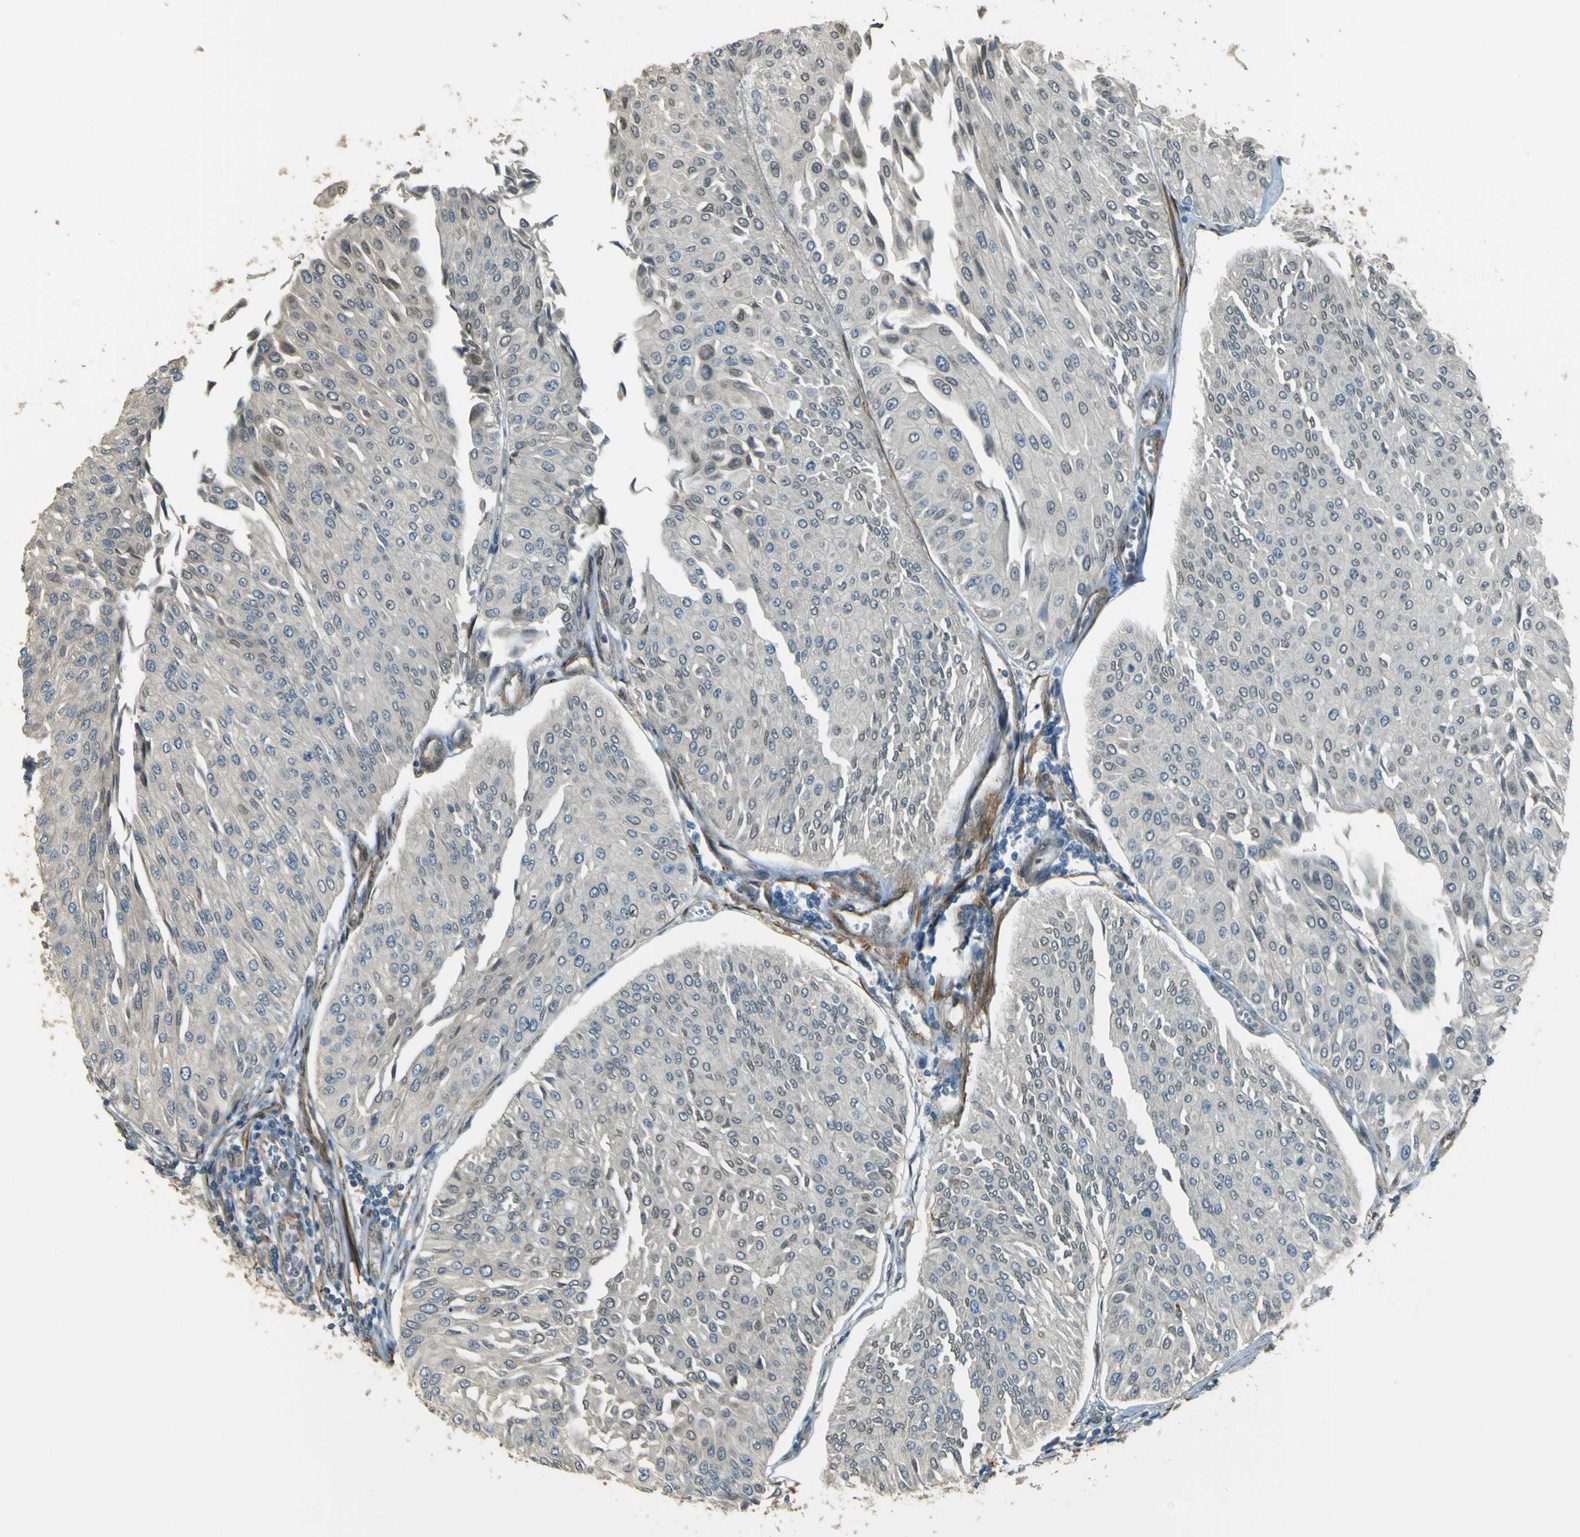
{"staining": {"intensity": "negative", "quantity": "none", "location": "none"}, "tissue": "urothelial cancer", "cell_type": "Tumor cells", "image_type": "cancer", "snomed": [{"axis": "morphology", "description": "Urothelial carcinoma, Low grade"}, {"axis": "topography", "description": "Urinary bladder"}], "caption": "A histopathology image of urothelial cancer stained for a protein exhibits no brown staining in tumor cells.", "gene": "NEXN", "patient": {"sex": "male", "age": 67}}